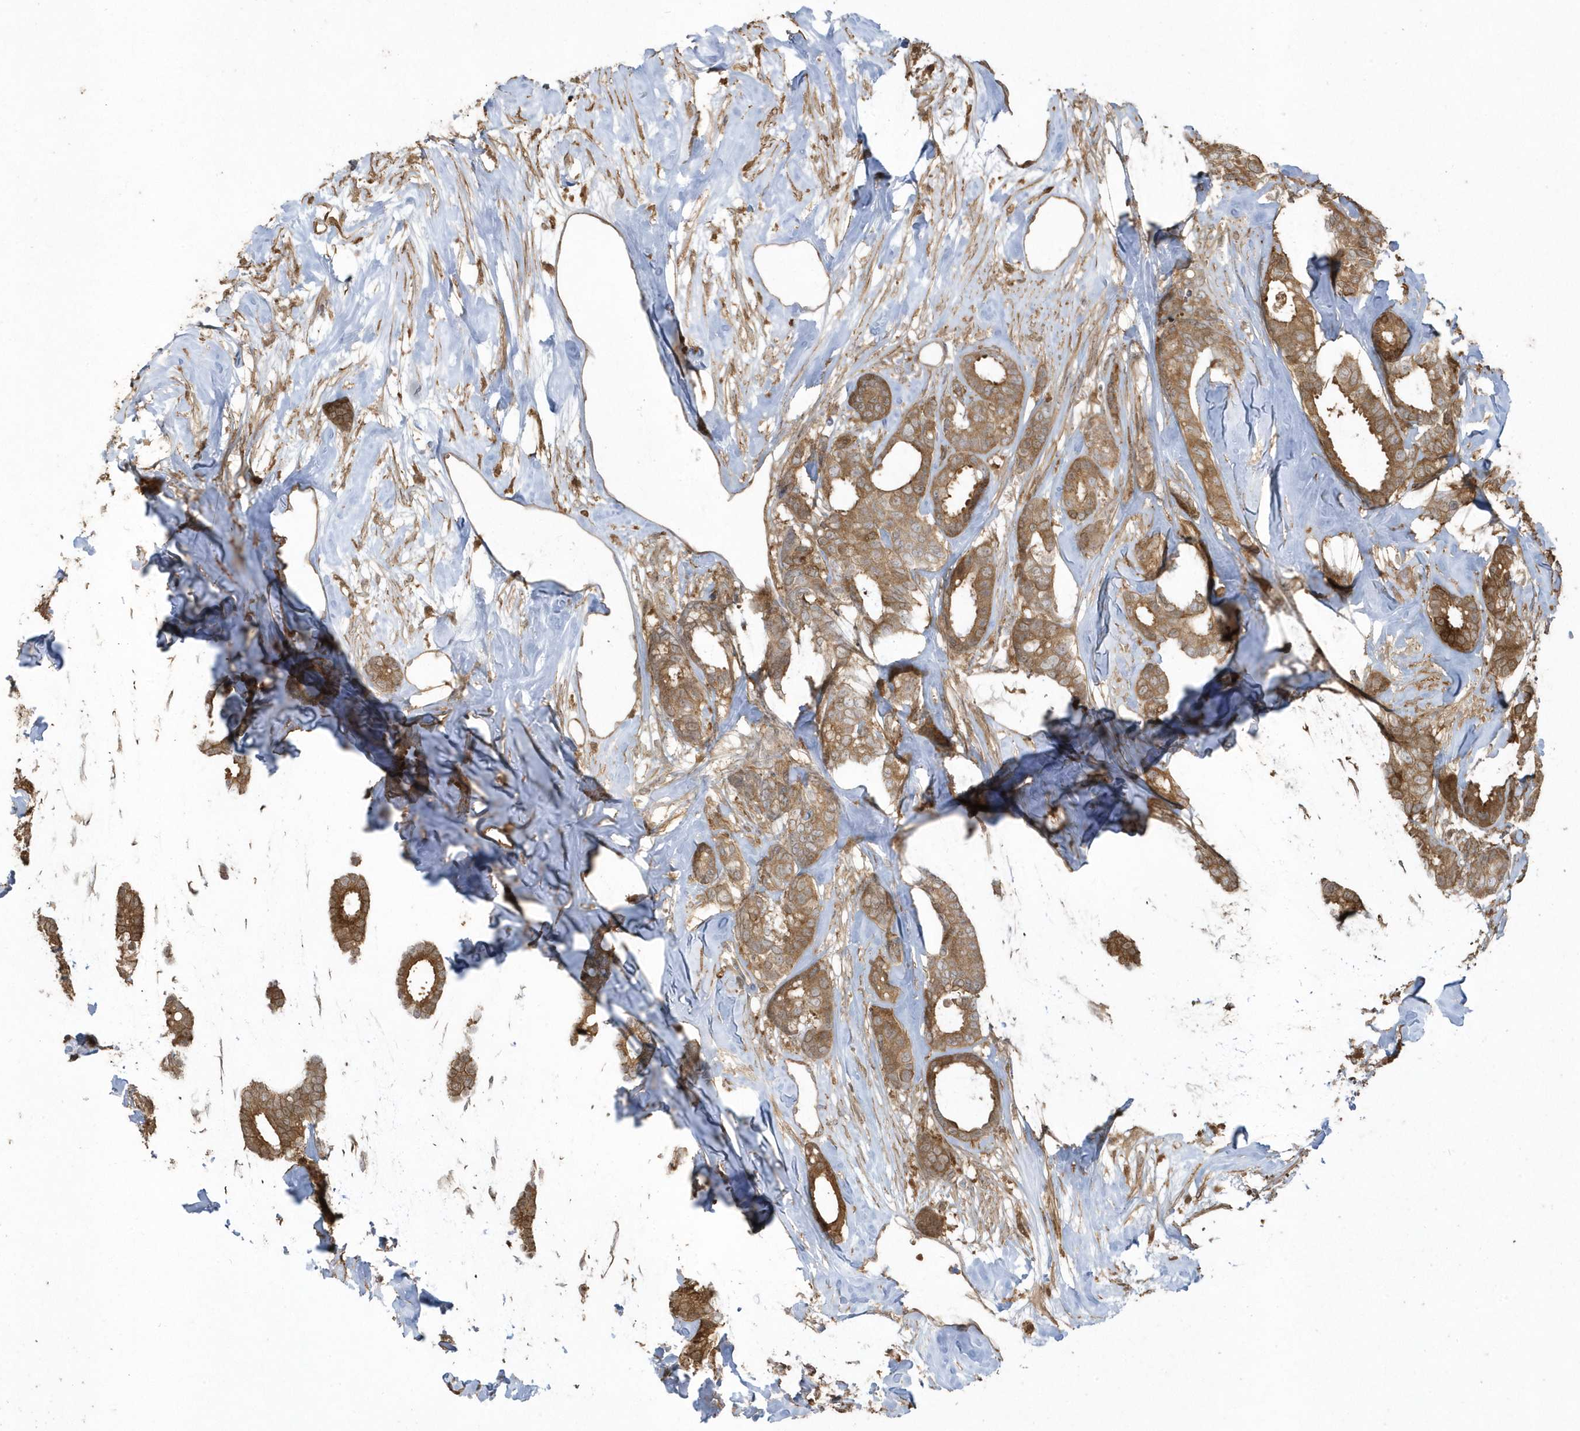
{"staining": {"intensity": "strong", "quantity": ">75%", "location": "cytoplasmic/membranous"}, "tissue": "breast cancer", "cell_type": "Tumor cells", "image_type": "cancer", "snomed": [{"axis": "morphology", "description": "Duct carcinoma"}, {"axis": "topography", "description": "Breast"}], "caption": "A brown stain labels strong cytoplasmic/membranous positivity of a protein in human breast intraductal carcinoma tumor cells. (DAB IHC with brightfield microscopy, high magnification).", "gene": "HNMT", "patient": {"sex": "female", "age": 87}}